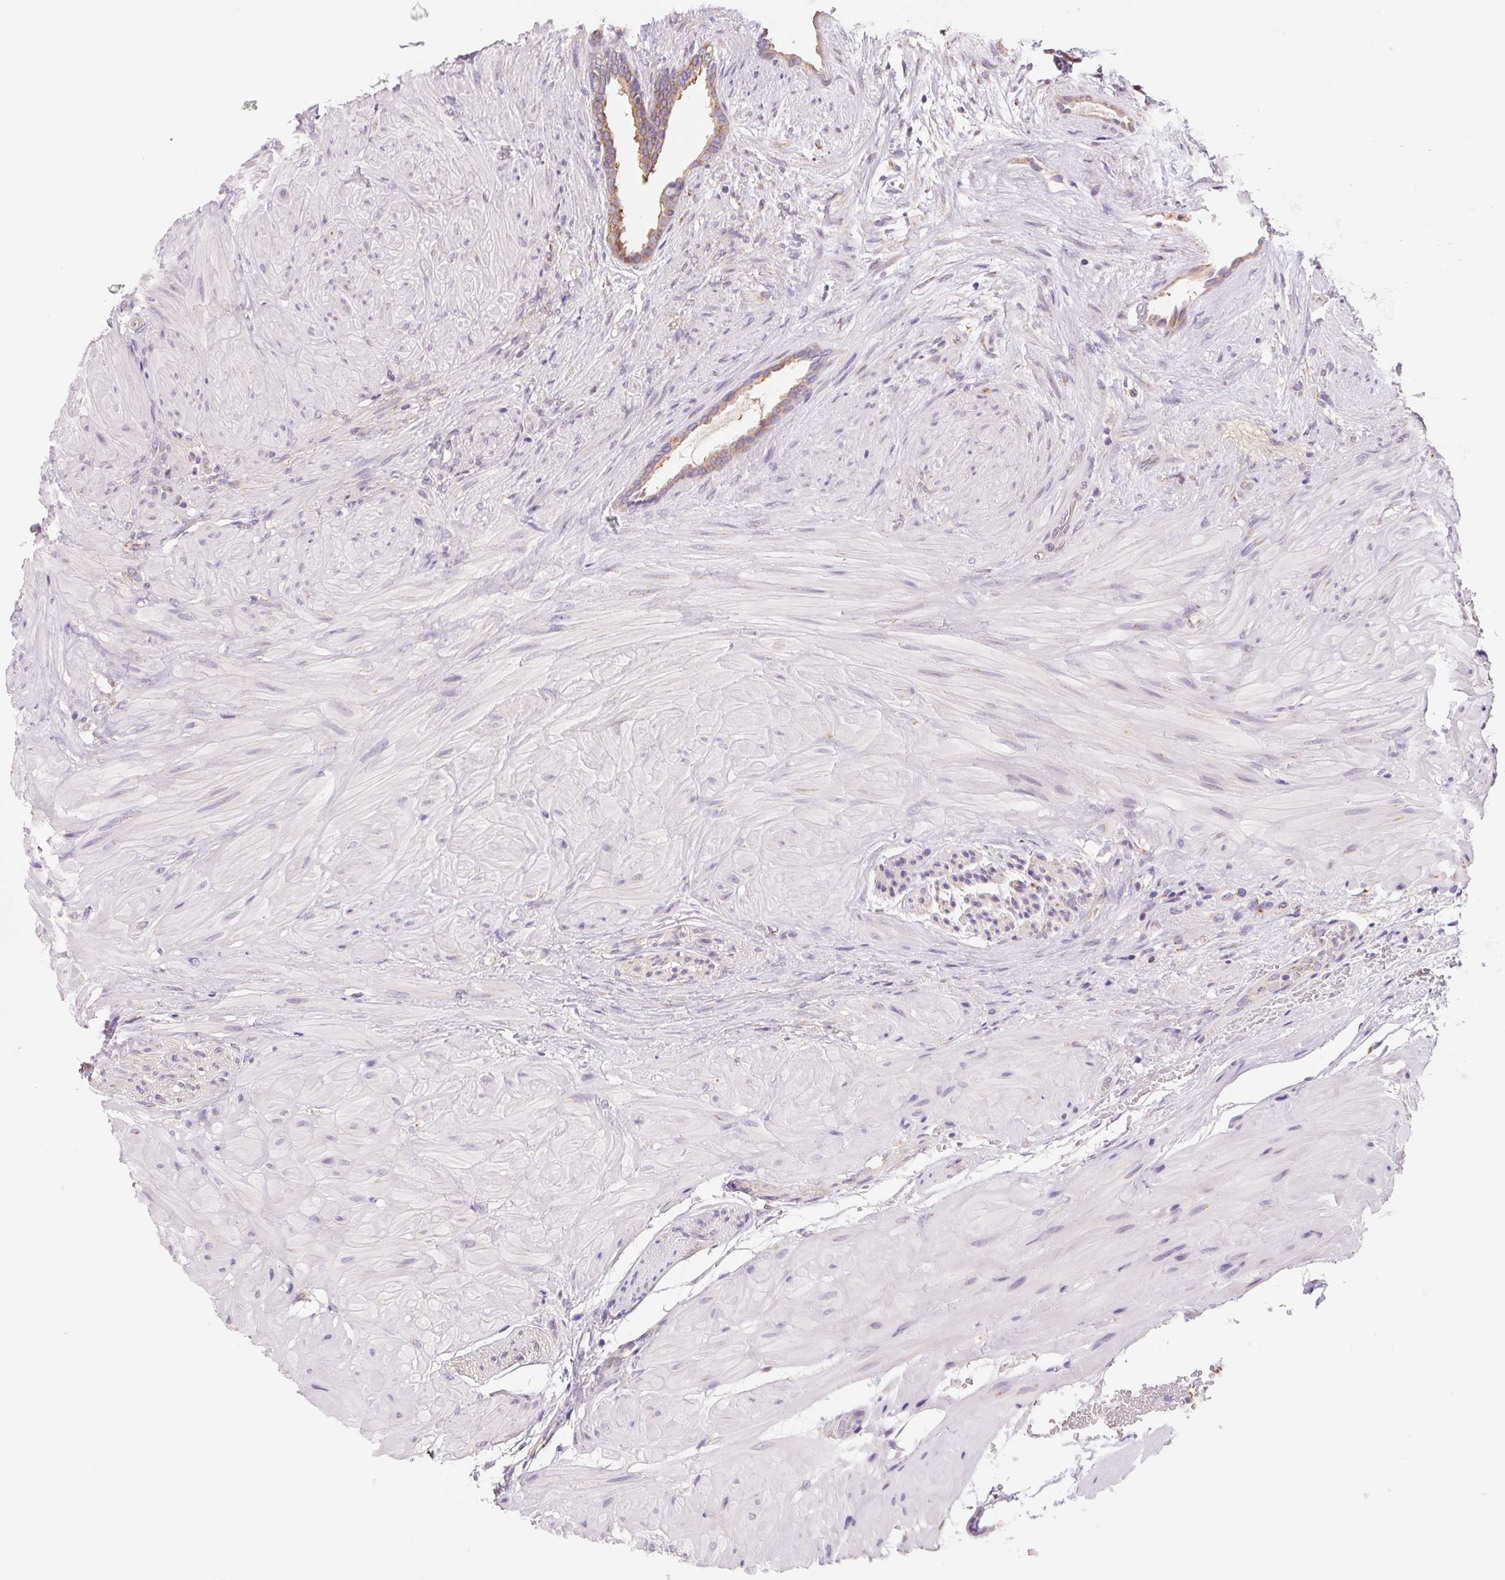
{"staining": {"intensity": "moderate", "quantity": ">75%", "location": "cytoplasmic/membranous"}, "tissue": "seminal vesicle", "cell_type": "Glandular cells", "image_type": "normal", "snomed": [{"axis": "morphology", "description": "Normal tissue, NOS"}, {"axis": "topography", "description": "Seminal veicle"}], "caption": "The image demonstrates a brown stain indicating the presence of a protein in the cytoplasmic/membranous of glandular cells in seminal vesicle.", "gene": "RAB1A", "patient": {"sex": "male", "age": 57}}